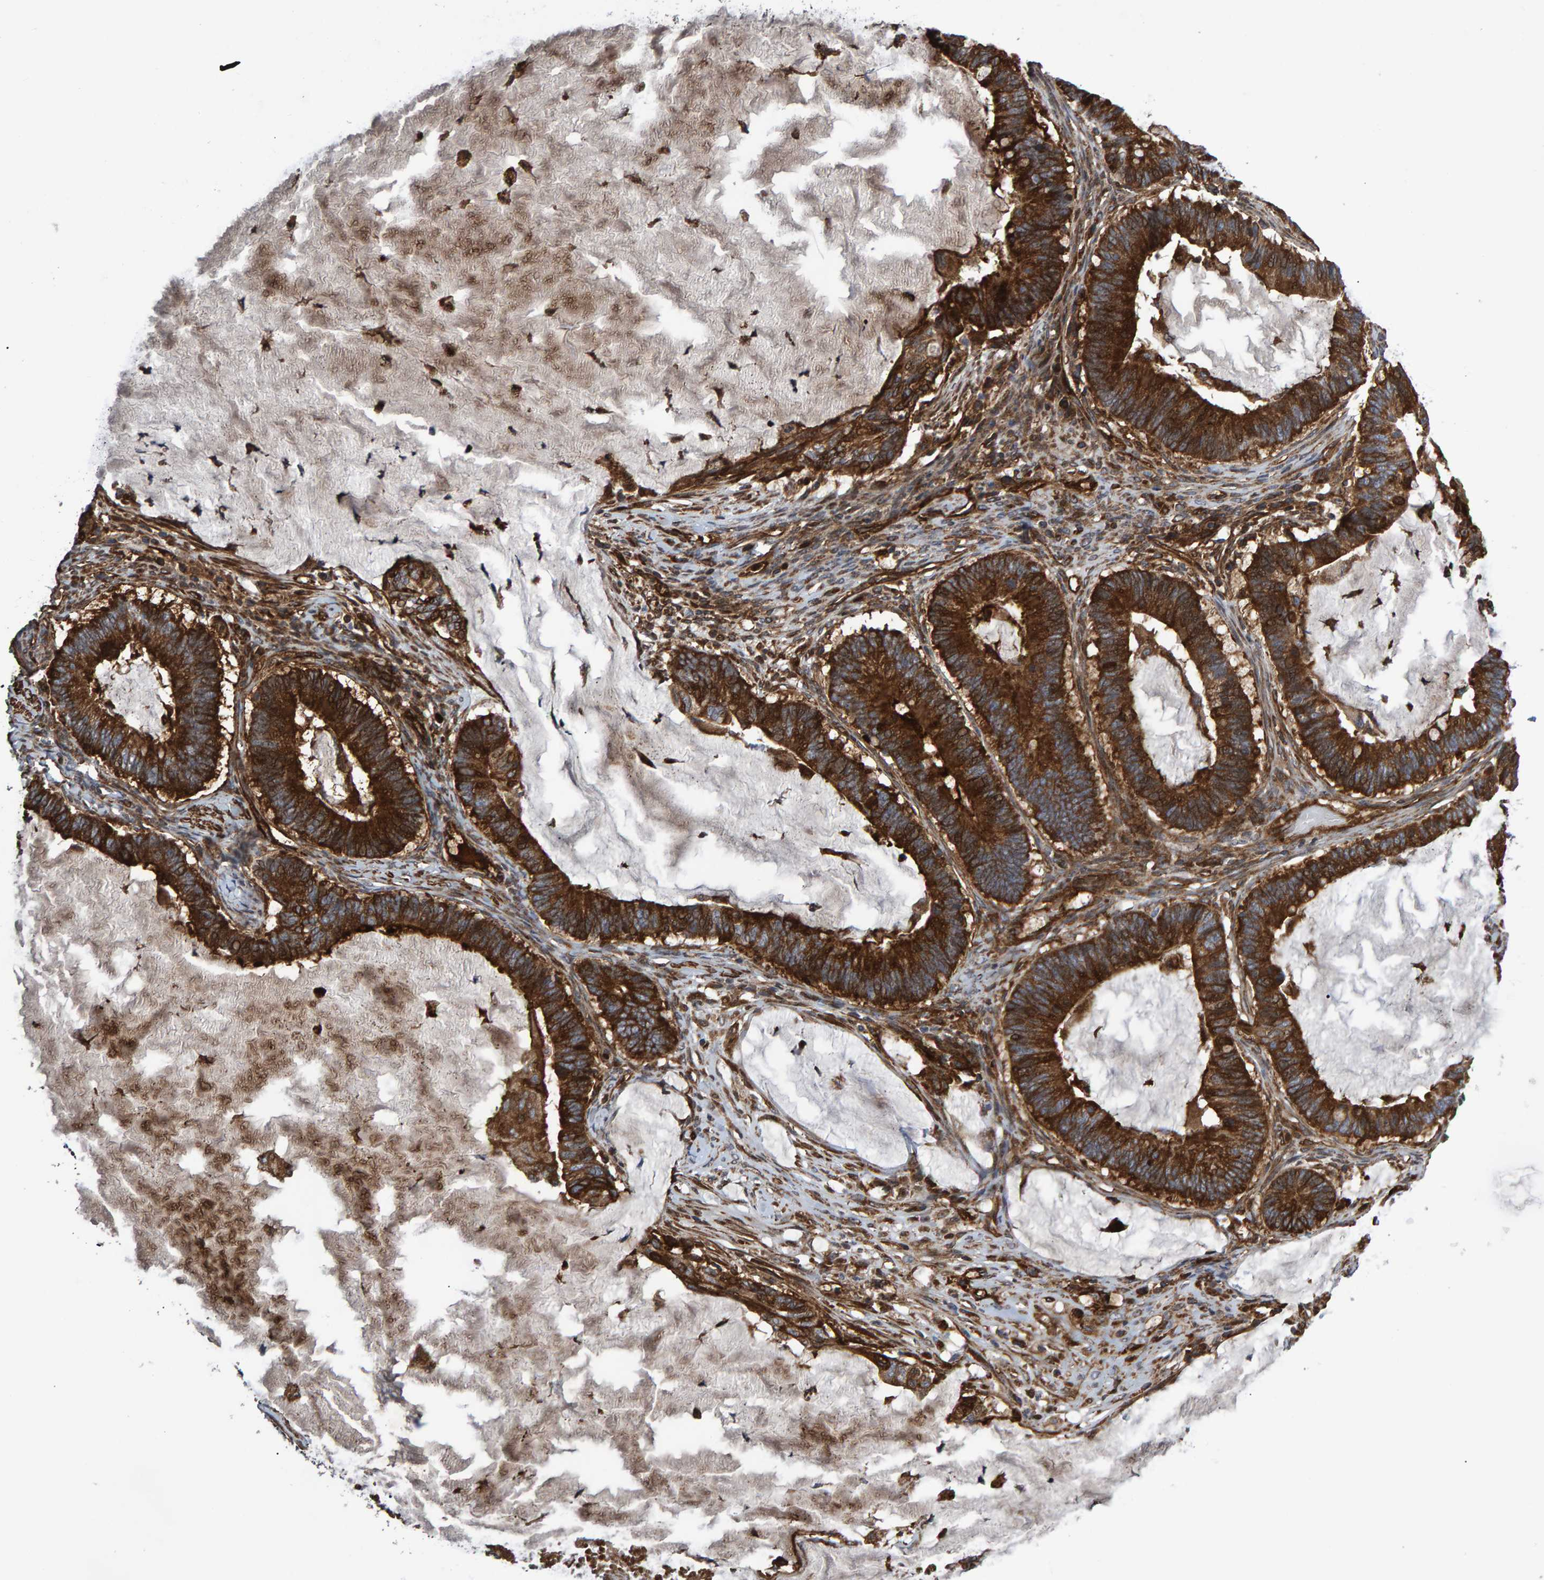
{"staining": {"intensity": "strong", "quantity": "<25%", "location": "cytoplasmic/membranous"}, "tissue": "ovarian cancer", "cell_type": "Tumor cells", "image_type": "cancer", "snomed": [{"axis": "morphology", "description": "Cystadenocarcinoma, mucinous, NOS"}, {"axis": "topography", "description": "Ovary"}], "caption": "This is an image of immunohistochemistry staining of ovarian cancer, which shows strong positivity in the cytoplasmic/membranous of tumor cells.", "gene": "SLIT2", "patient": {"sex": "female", "age": 61}}